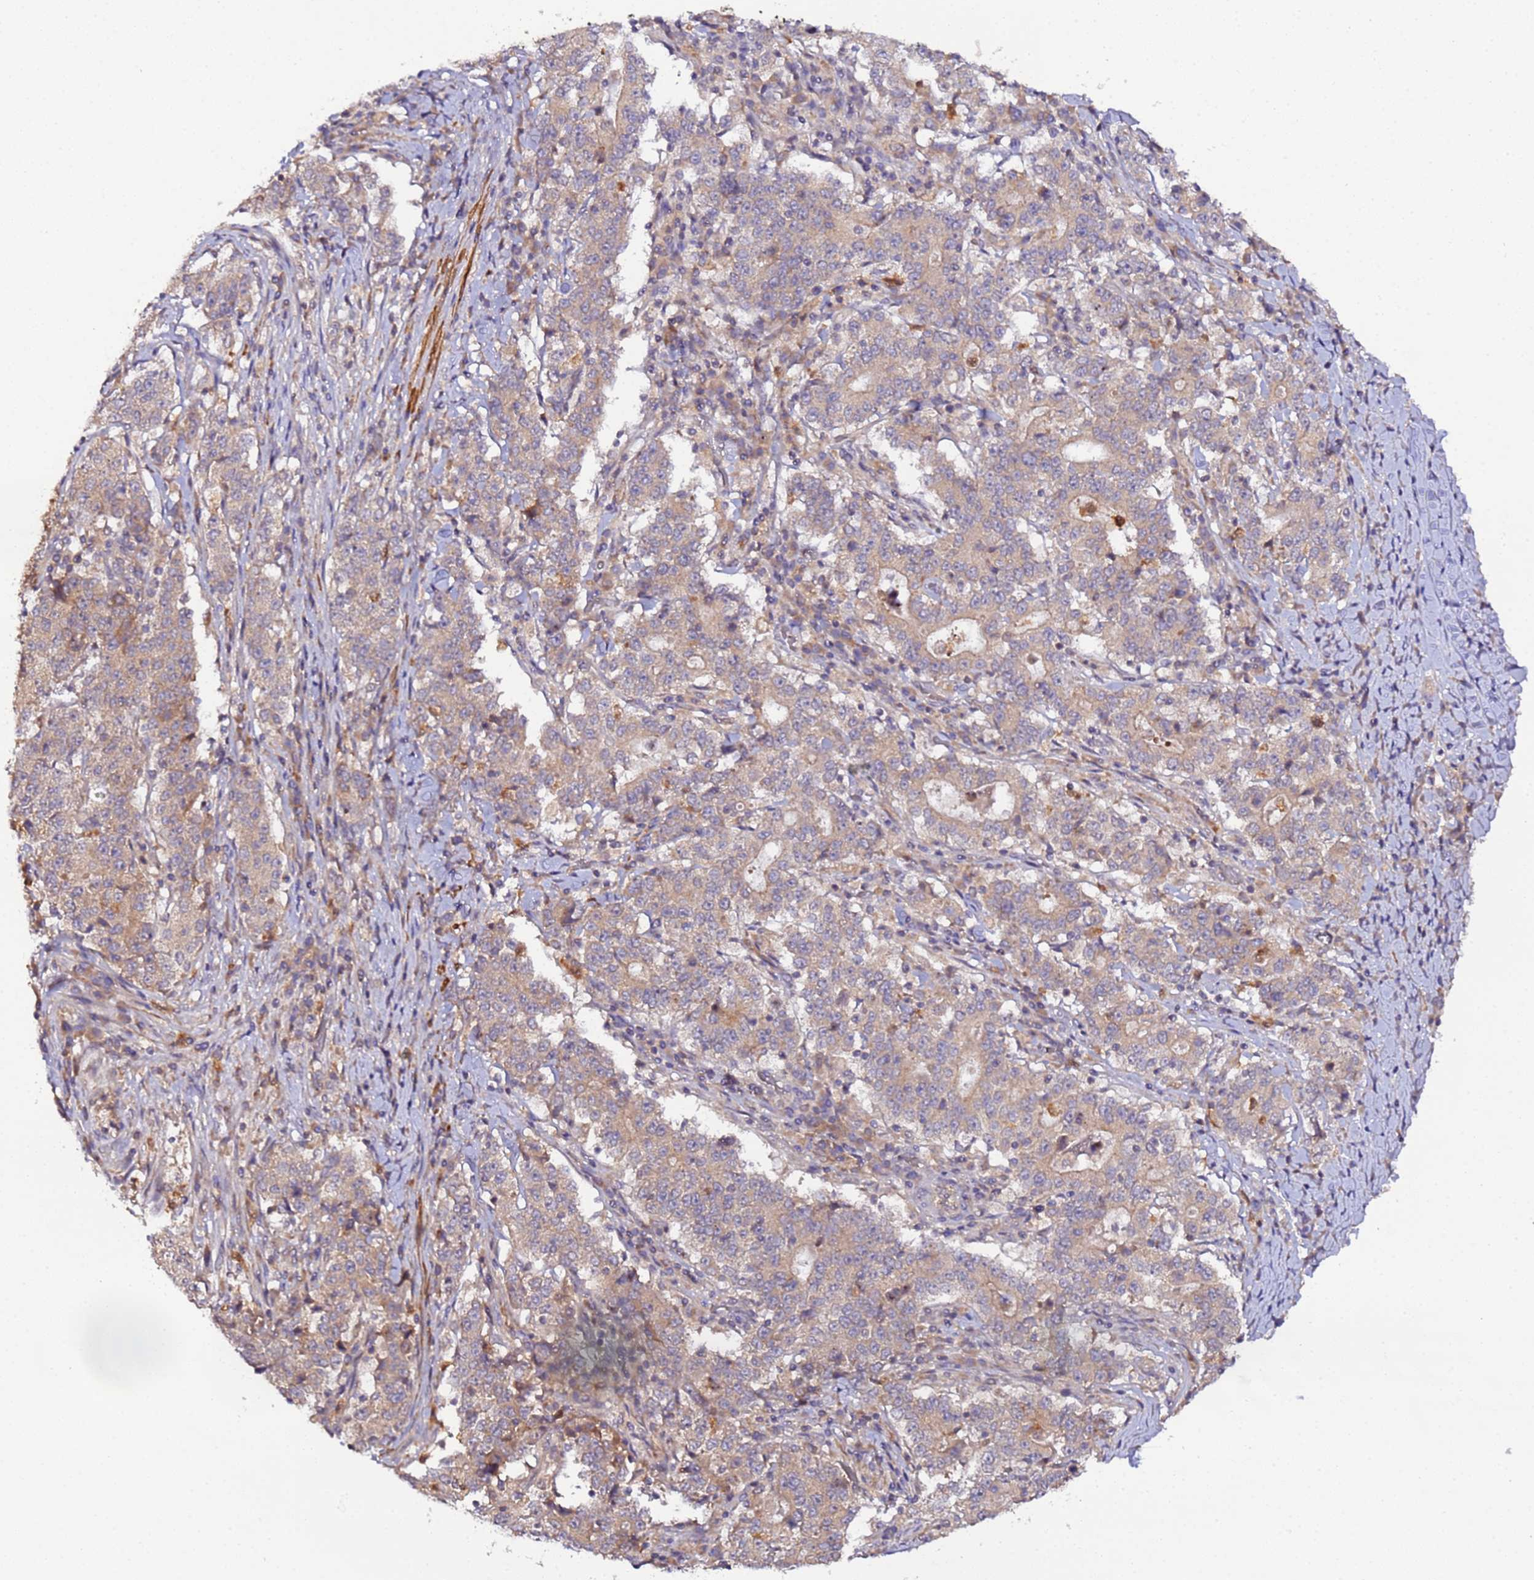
{"staining": {"intensity": "weak", "quantity": "25%-75%", "location": "cytoplasmic/membranous"}, "tissue": "stomach cancer", "cell_type": "Tumor cells", "image_type": "cancer", "snomed": [{"axis": "morphology", "description": "Adenocarcinoma, NOS"}, {"axis": "topography", "description": "Stomach"}], "caption": "IHC histopathology image of human stomach cancer (adenocarcinoma) stained for a protein (brown), which displays low levels of weak cytoplasmic/membranous positivity in approximately 25%-75% of tumor cells.", "gene": "TRIM26", "patient": {"sex": "male", "age": 59}}